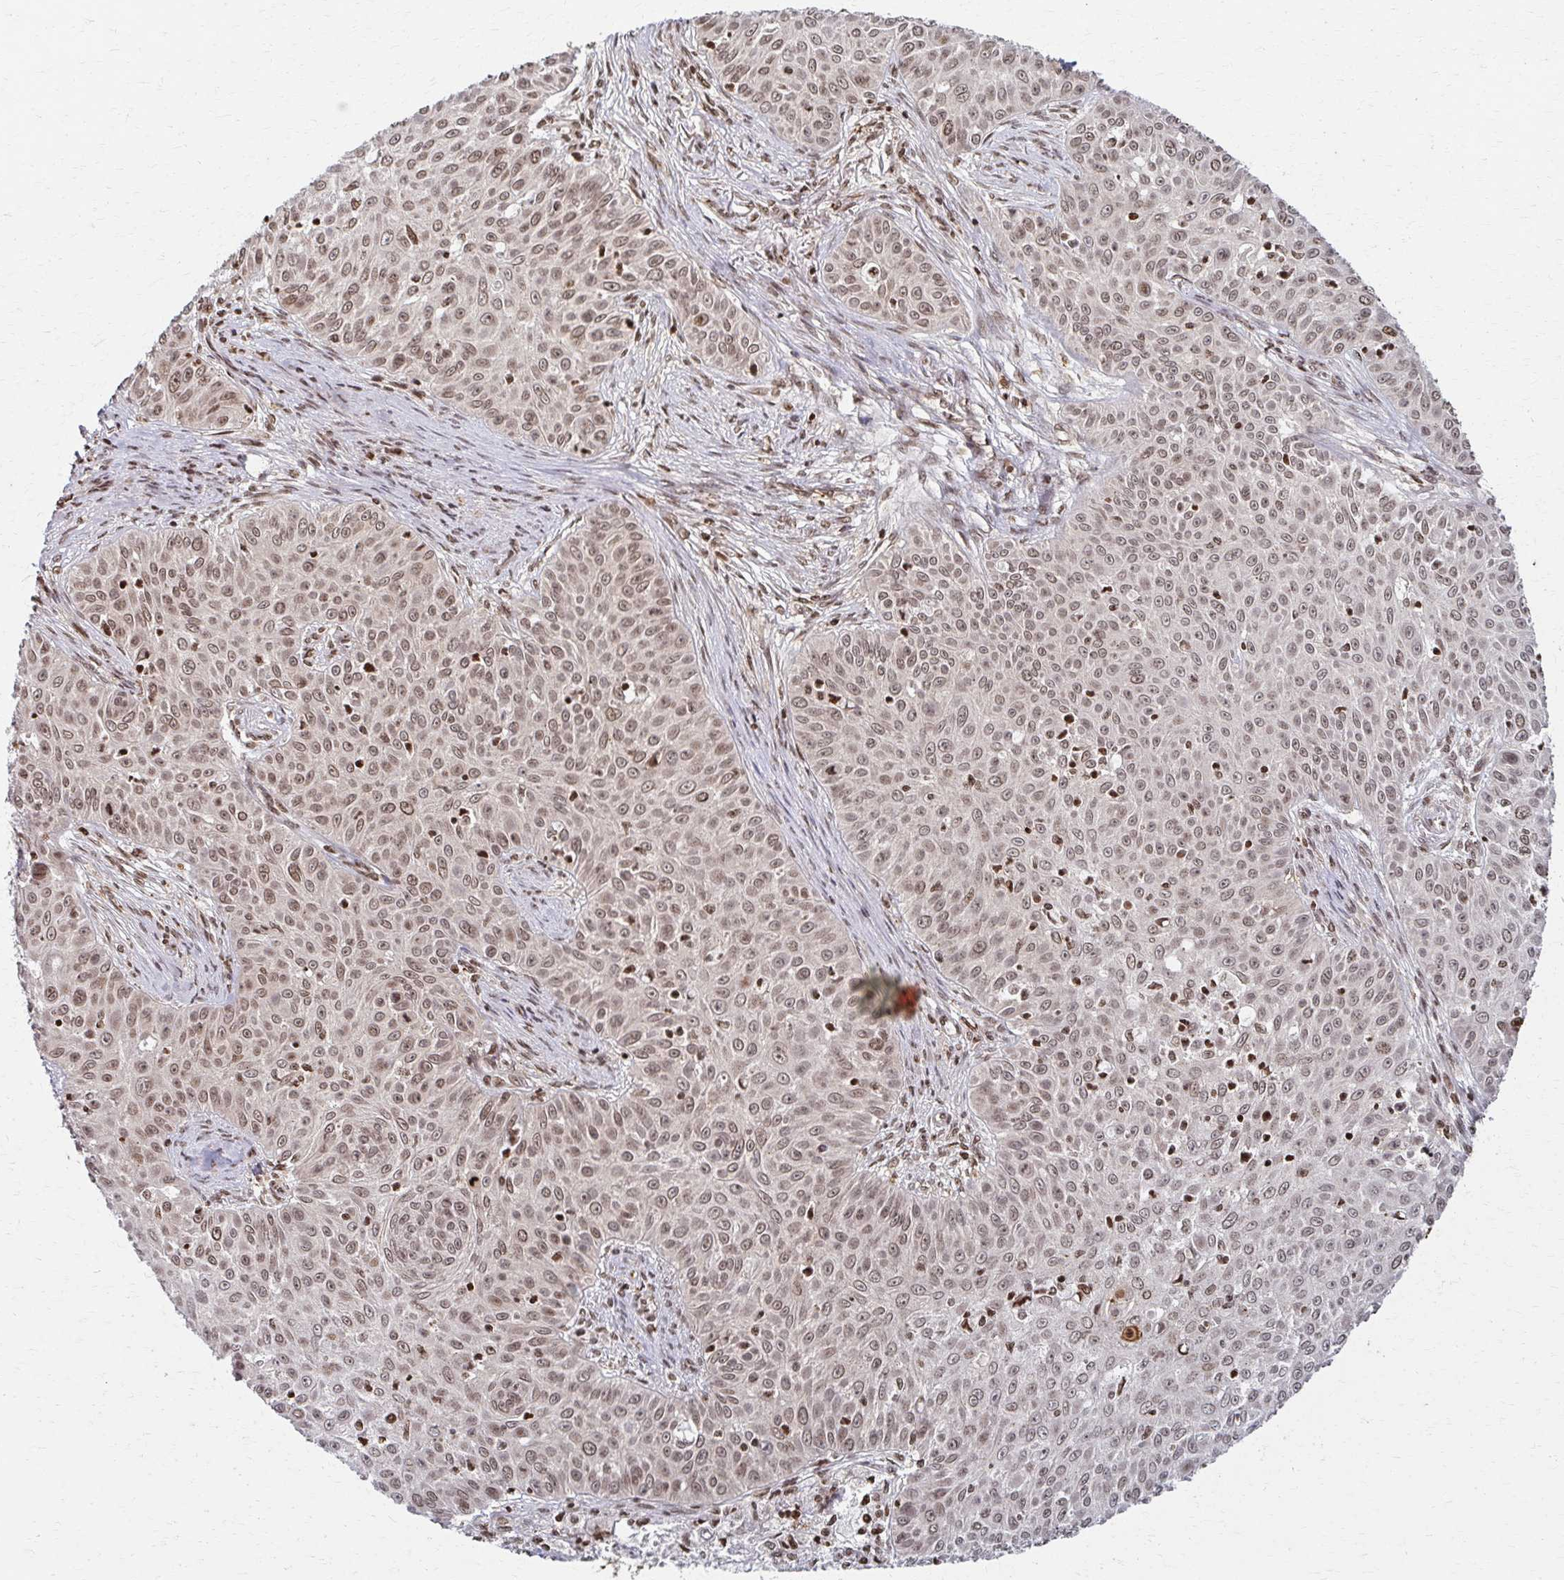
{"staining": {"intensity": "weak", "quantity": "25%-75%", "location": "nuclear"}, "tissue": "skin cancer", "cell_type": "Tumor cells", "image_type": "cancer", "snomed": [{"axis": "morphology", "description": "Squamous cell carcinoma, NOS"}, {"axis": "topography", "description": "Skin"}], "caption": "Immunohistochemical staining of human skin cancer (squamous cell carcinoma) shows low levels of weak nuclear protein positivity in approximately 25%-75% of tumor cells.", "gene": "PSMD7", "patient": {"sex": "male", "age": 82}}